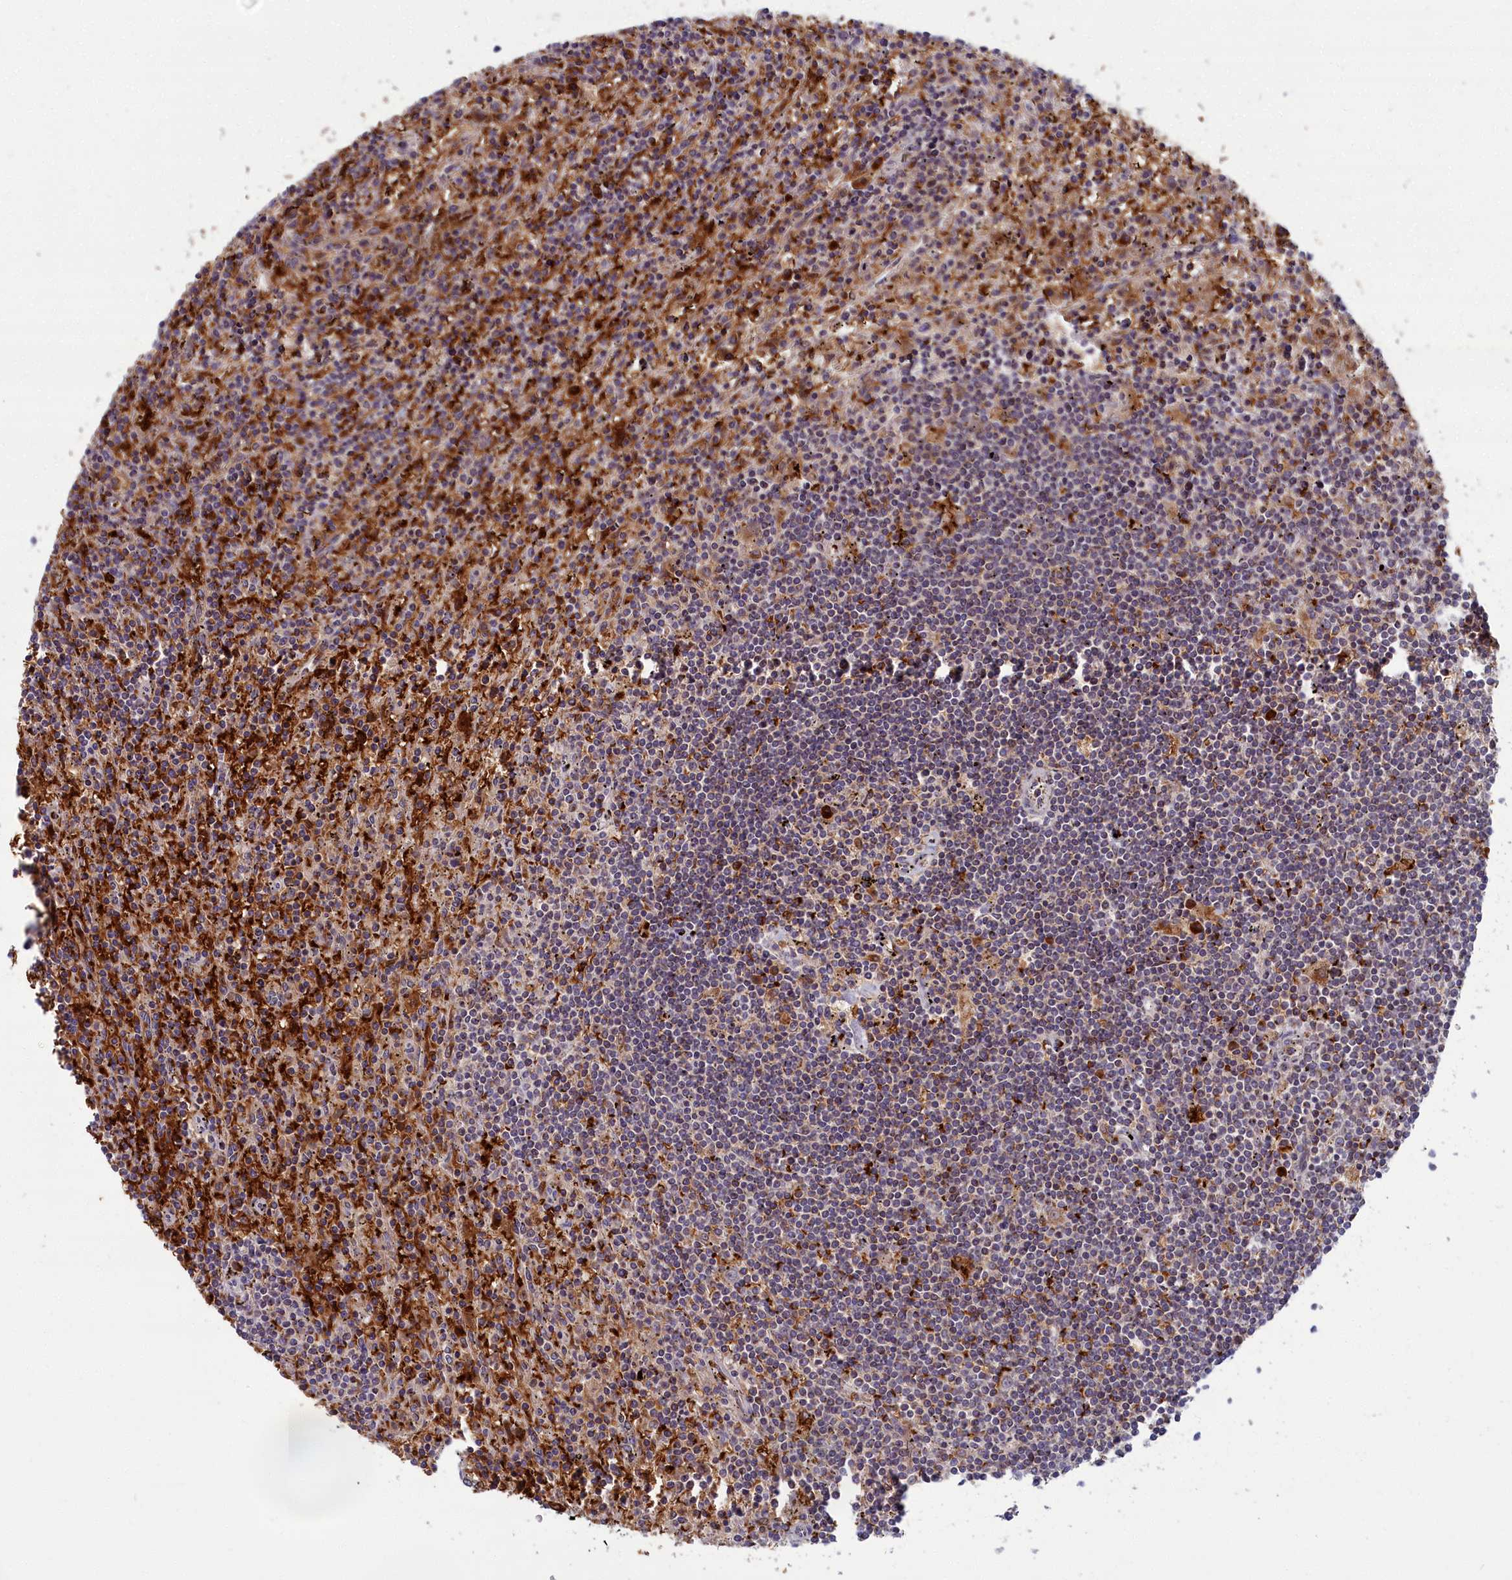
{"staining": {"intensity": "weak", "quantity": "25%-75%", "location": "cytoplasmic/membranous"}, "tissue": "lymphoma", "cell_type": "Tumor cells", "image_type": "cancer", "snomed": [{"axis": "morphology", "description": "Malignant lymphoma, non-Hodgkin's type, Low grade"}, {"axis": "topography", "description": "Spleen"}], "caption": "Immunohistochemistry of human low-grade malignant lymphoma, non-Hodgkin's type reveals low levels of weak cytoplasmic/membranous expression in about 25%-75% of tumor cells.", "gene": "BLVRB", "patient": {"sex": "male", "age": 76}}